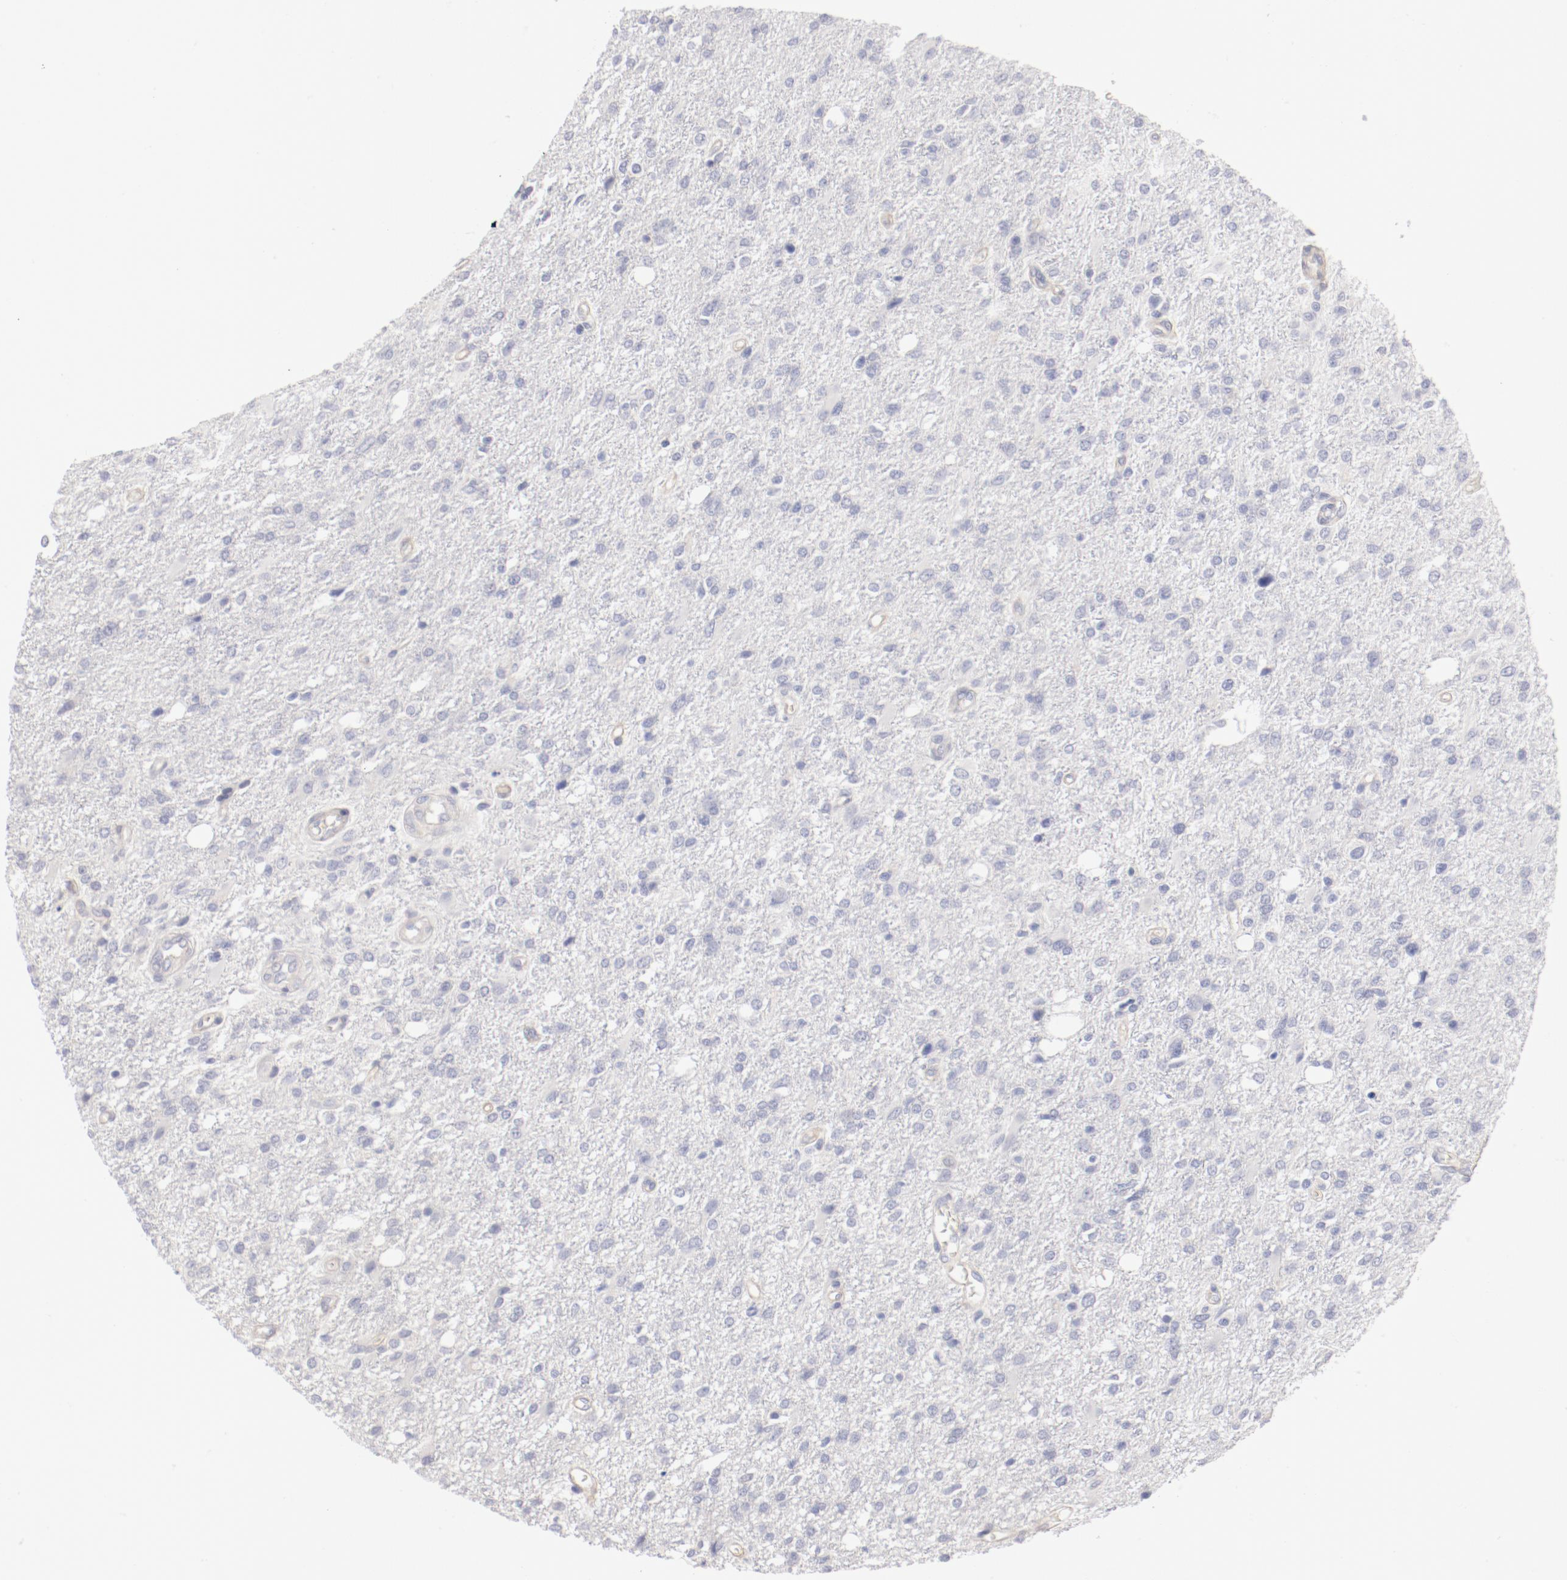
{"staining": {"intensity": "negative", "quantity": "none", "location": "none"}, "tissue": "glioma", "cell_type": "Tumor cells", "image_type": "cancer", "snomed": [{"axis": "morphology", "description": "Glioma, malignant, High grade"}, {"axis": "topography", "description": "Cerebral cortex"}], "caption": "Micrograph shows no significant protein expression in tumor cells of glioma.", "gene": "LAX1", "patient": {"sex": "male", "age": 76}}